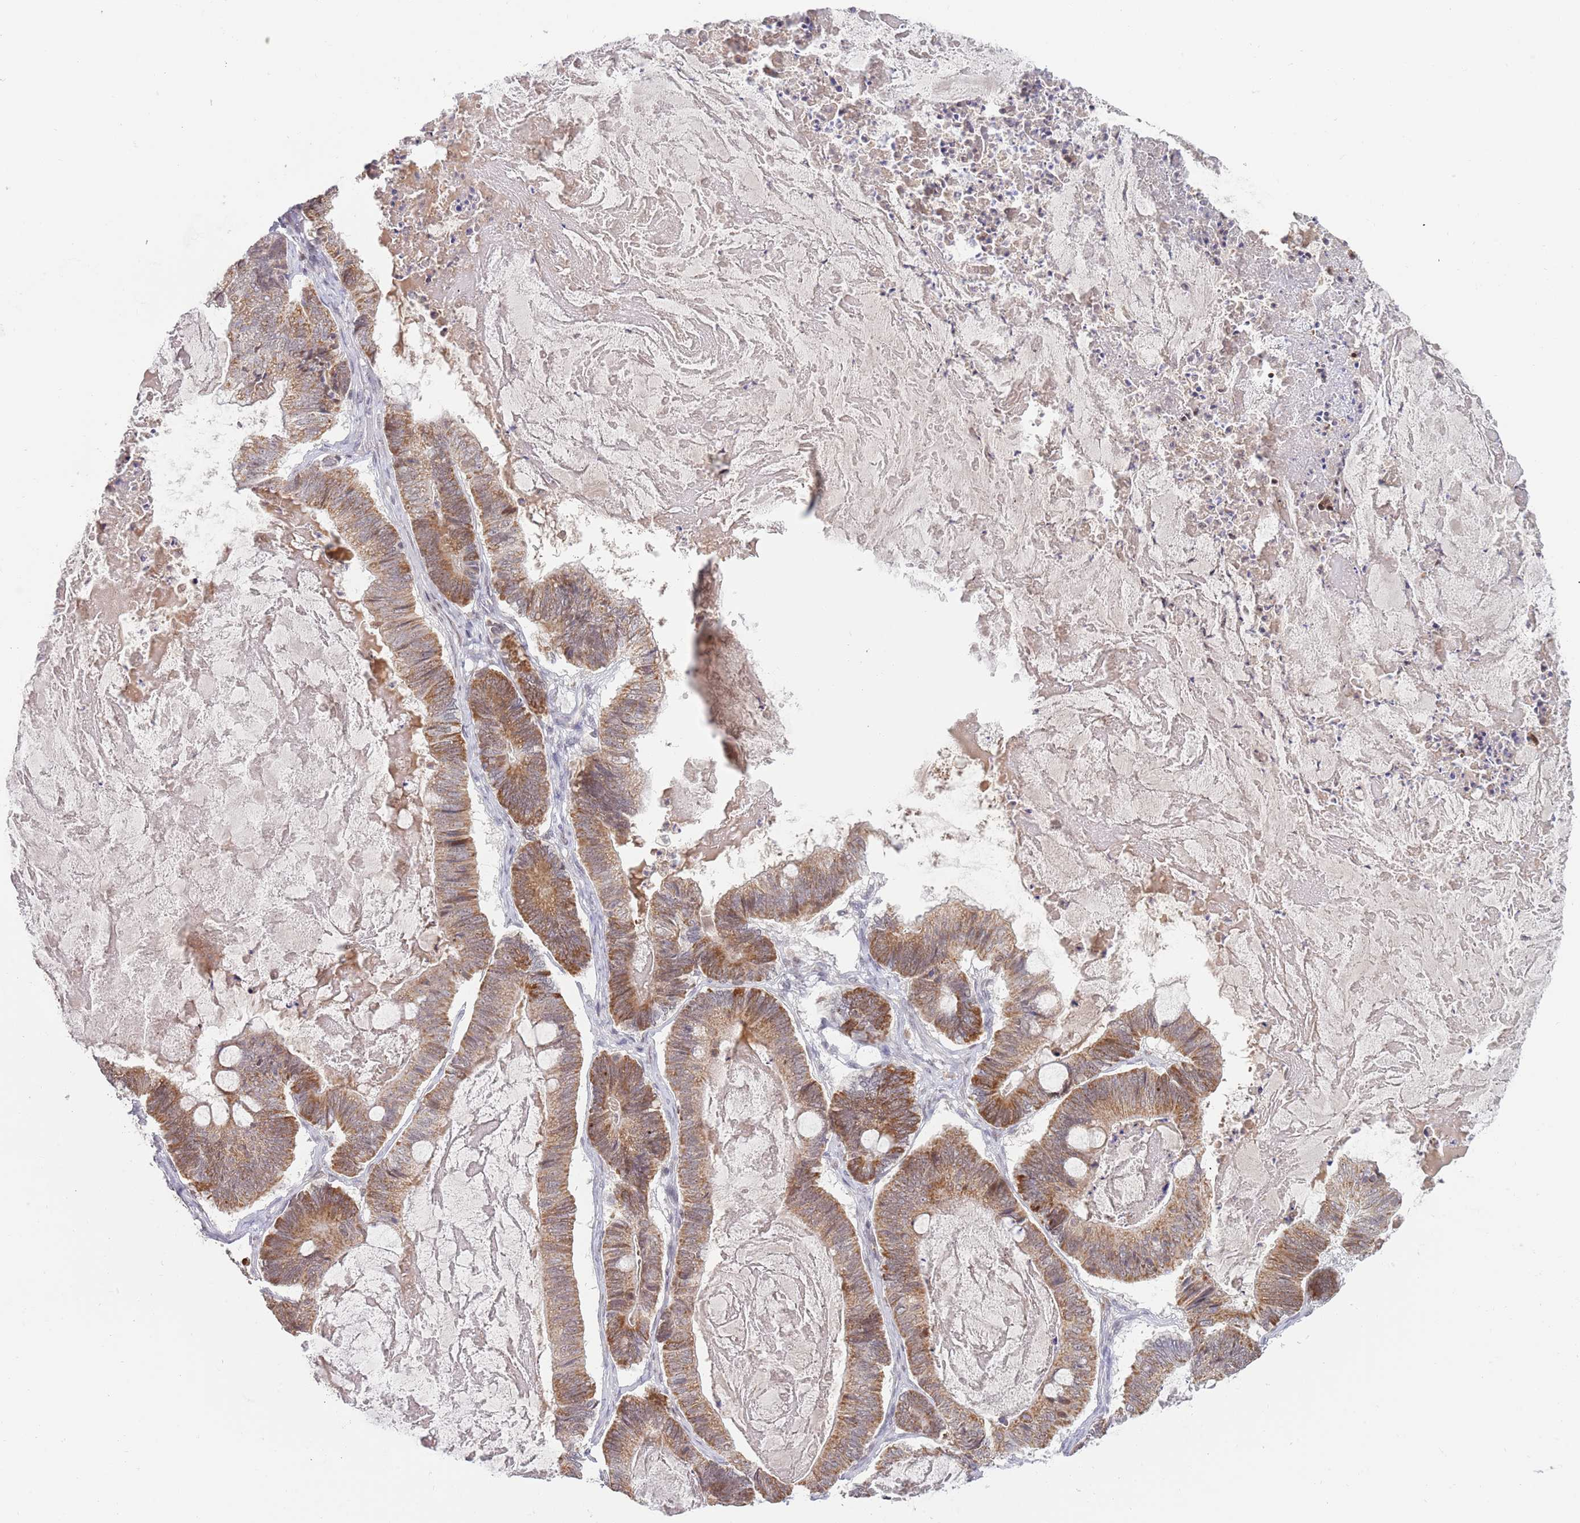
{"staining": {"intensity": "moderate", "quantity": ">75%", "location": "cytoplasmic/membranous"}, "tissue": "ovarian cancer", "cell_type": "Tumor cells", "image_type": "cancer", "snomed": [{"axis": "morphology", "description": "Cystadenocarcinoma, mucinous, NOS"}, {"axis": "topography", "description": "Ovary"}], "caption": "IHC staining of ovarian cancer, which displays medium levels of moderate cytoplasmic/membranous expression in about >75% of tumor cells indicating moderate cytoplasmic/membranous protein staining. The staining was performed using DAB (3,3'-diaminobenzidine) (brown) for protein detection and nuclei were counterstained in hematoxylin (blue).", "gene": "TIMM13", "patient": {"sex": "female", "age": 61}}